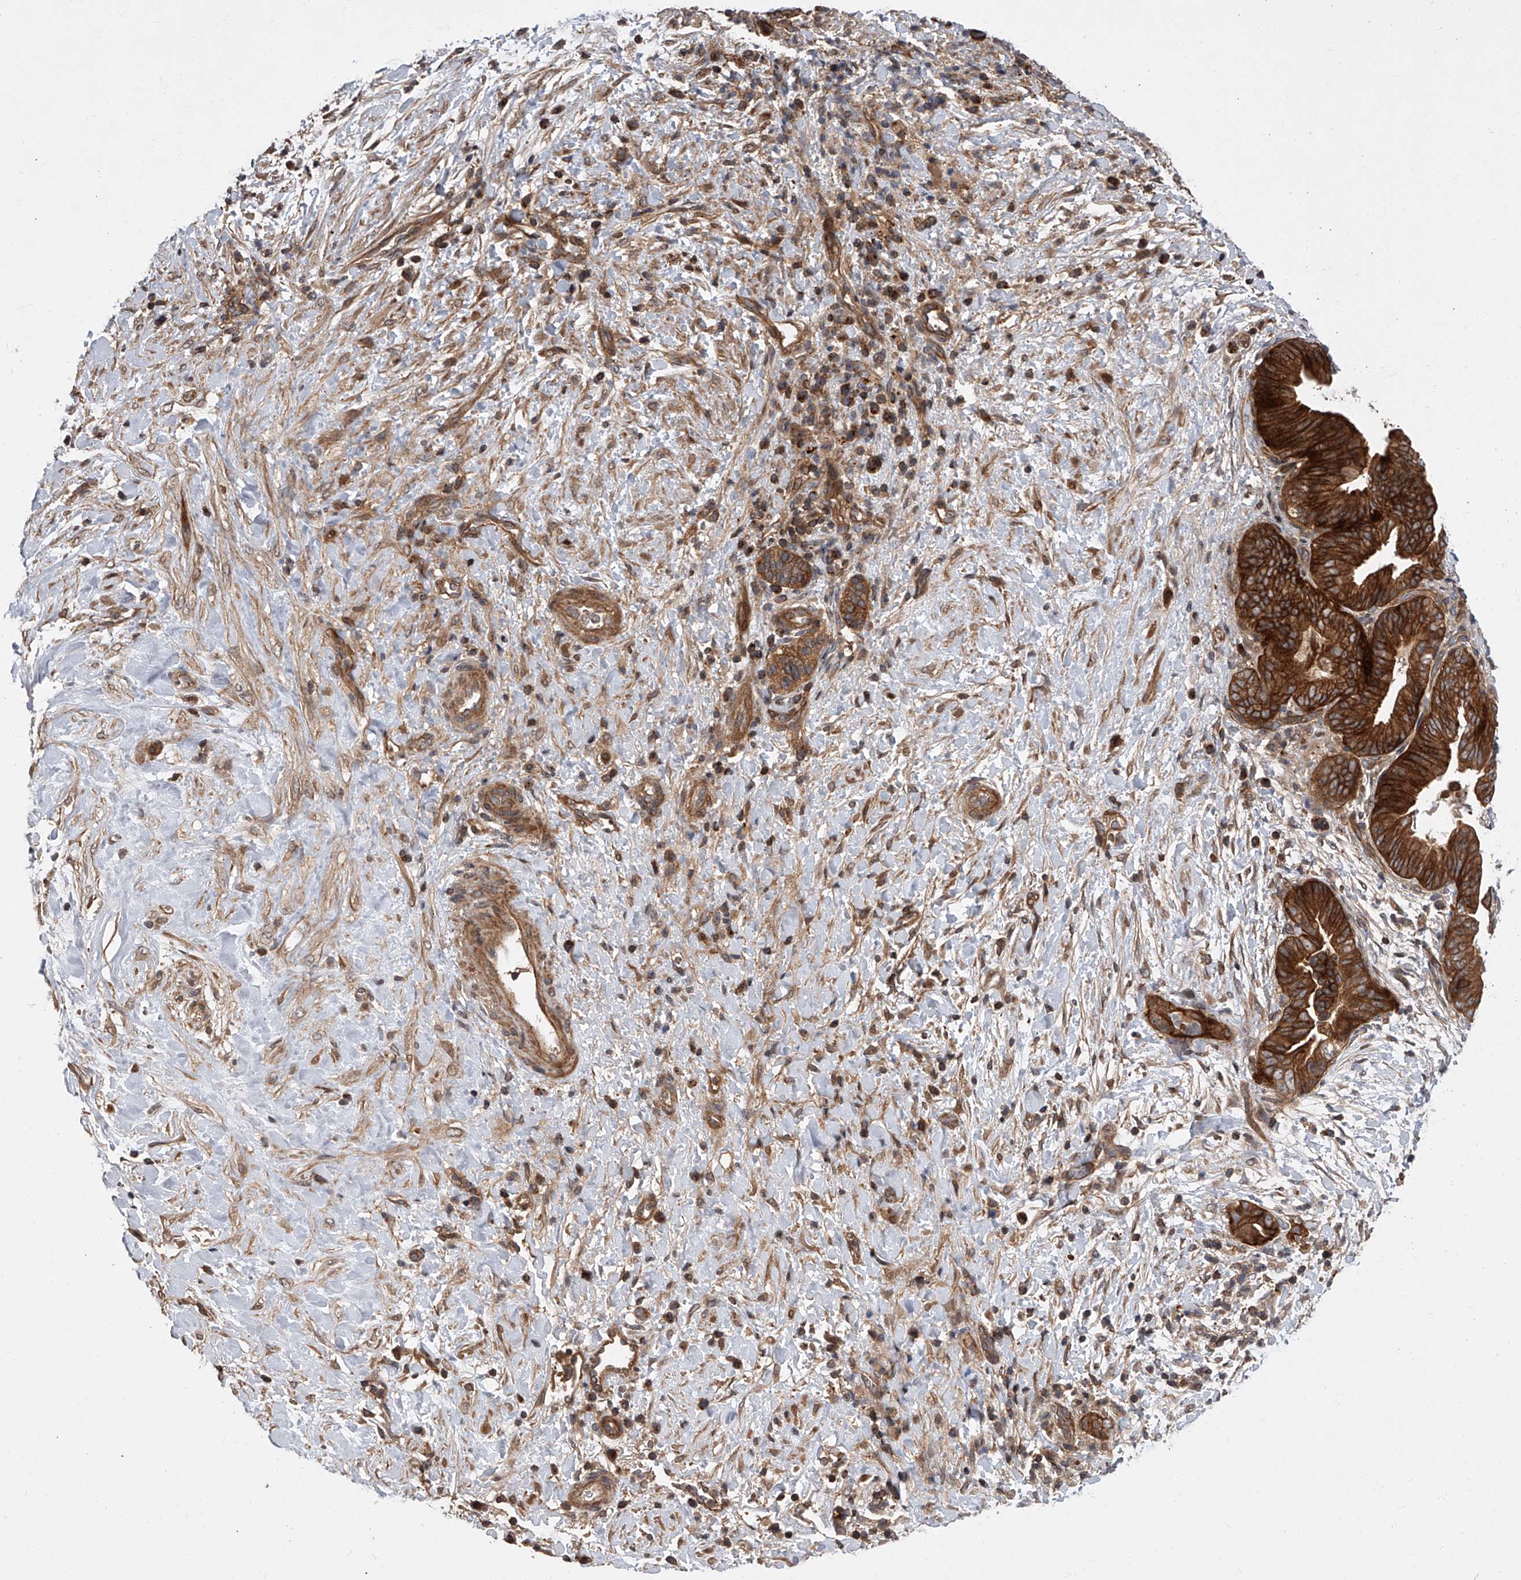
{"staining": {"intensity": "strong", "quantity": ">75%", "location": "cytoplasmic/membranous"}, "tissue": "pancreatic cancer", "cell_type": "Tumor cells", "image_type": "cancer", "snomed": [{"axis": "morphology", "description": "Adenocarcinoma, NOS"}, {"axis": "topography", "description": "Pancreas"}], "caption": "Pancreatic cancer (adenocarcinoma) was stained to show a protein in brown. There is high levels of strong cytoplasmic/membranous staining in about >75% of tumor cells. (IHC, brightfield microscopy, high magnification).", "gene": "USP47", "patient": {"sex": "male", "age": 75}}